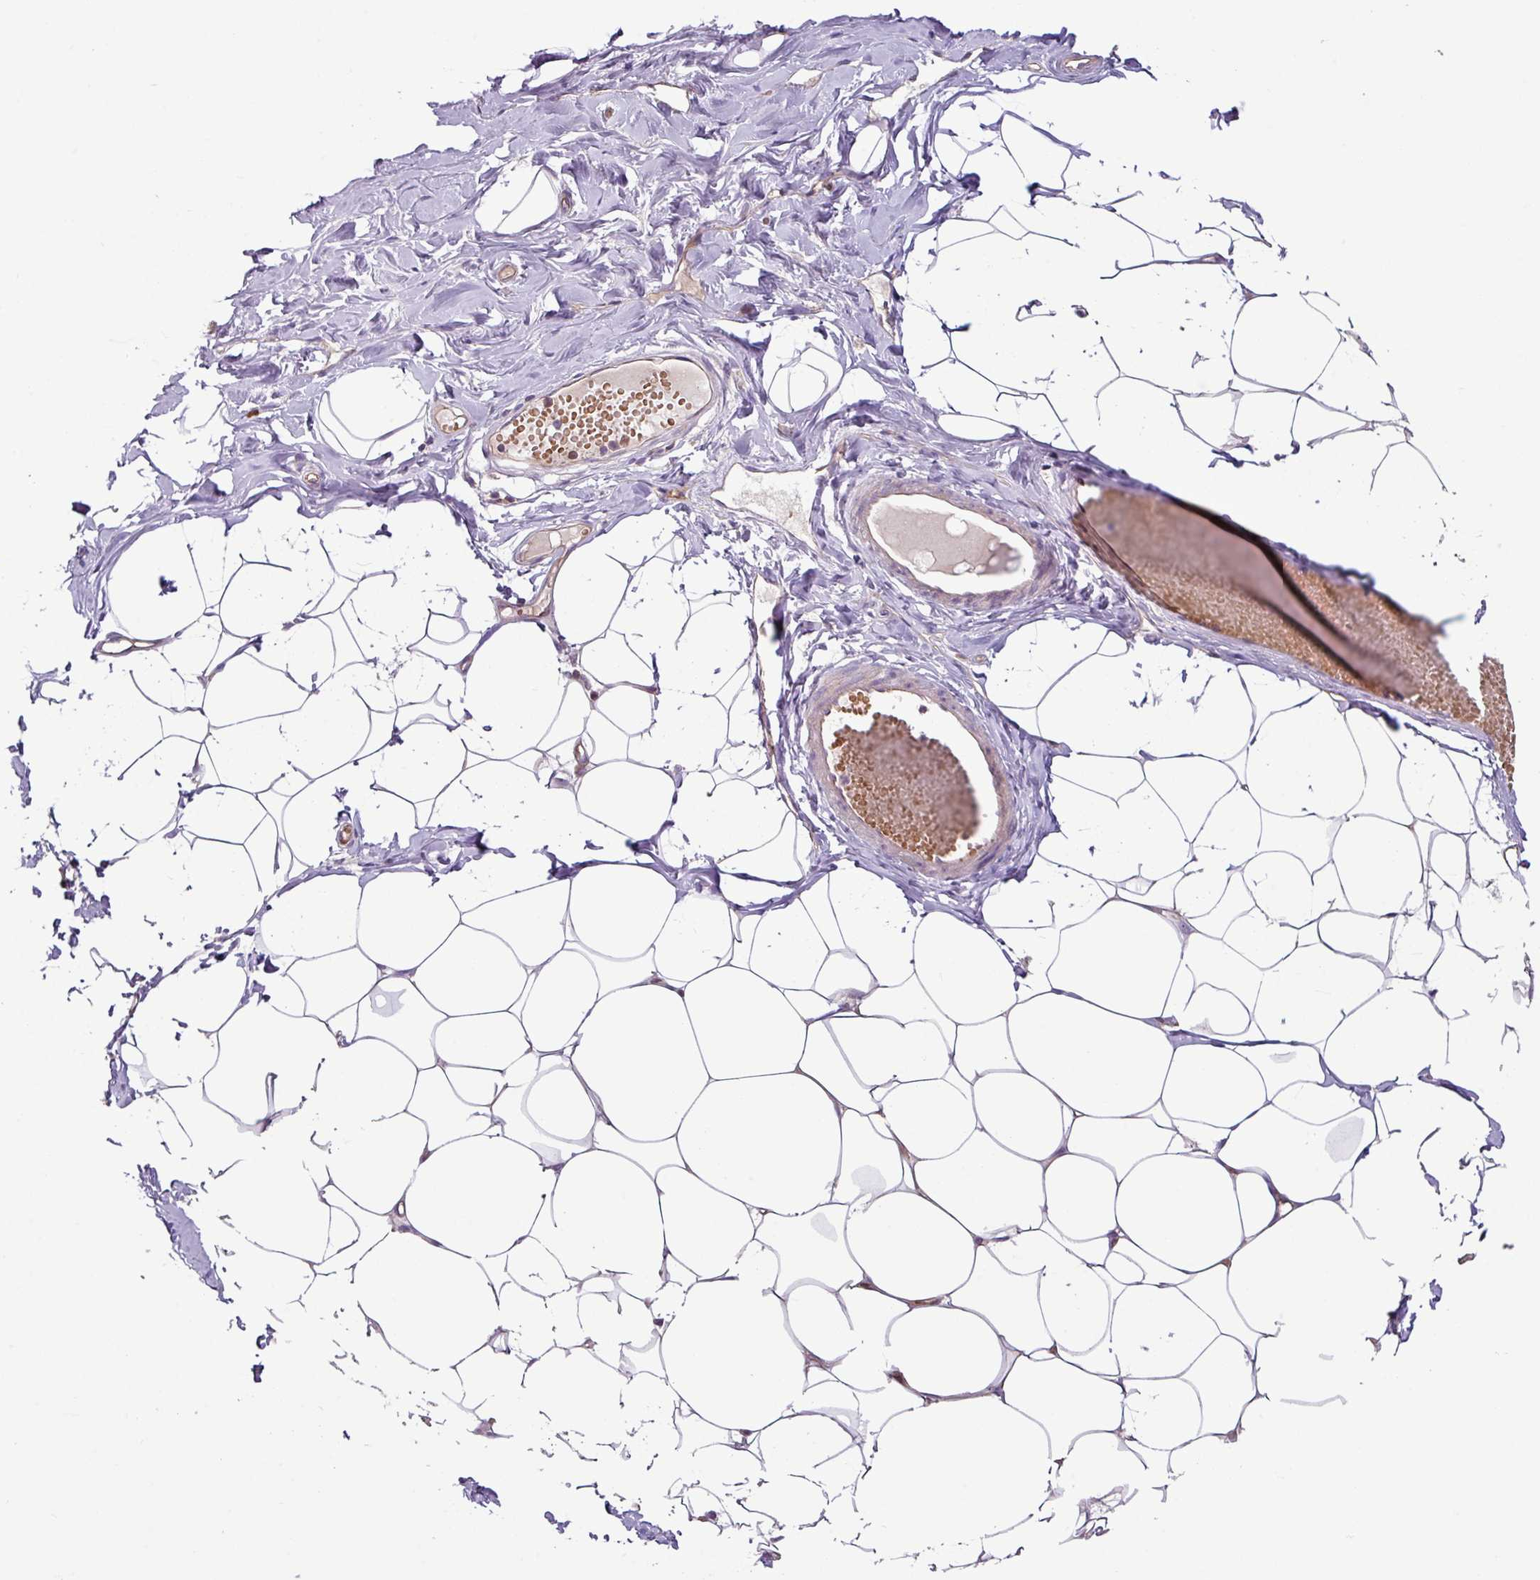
{"staining": {"intensity": "negative", "quantity": "none", "location": "none"}, "tissue": "breast", "cell_type": "Adipocytes", "image_type": "normal", "snomed": [{"axis": "morphology", "description": "Normal tissue, NOS"}, {"axis": "topography", "description": "Breast"}], "caption": "Immunohistochemistry (IHC) of benign breast shows no staining in adipocytes.", "gene": "ZNF106", "patient": {"sex": "female", "age": 27}}